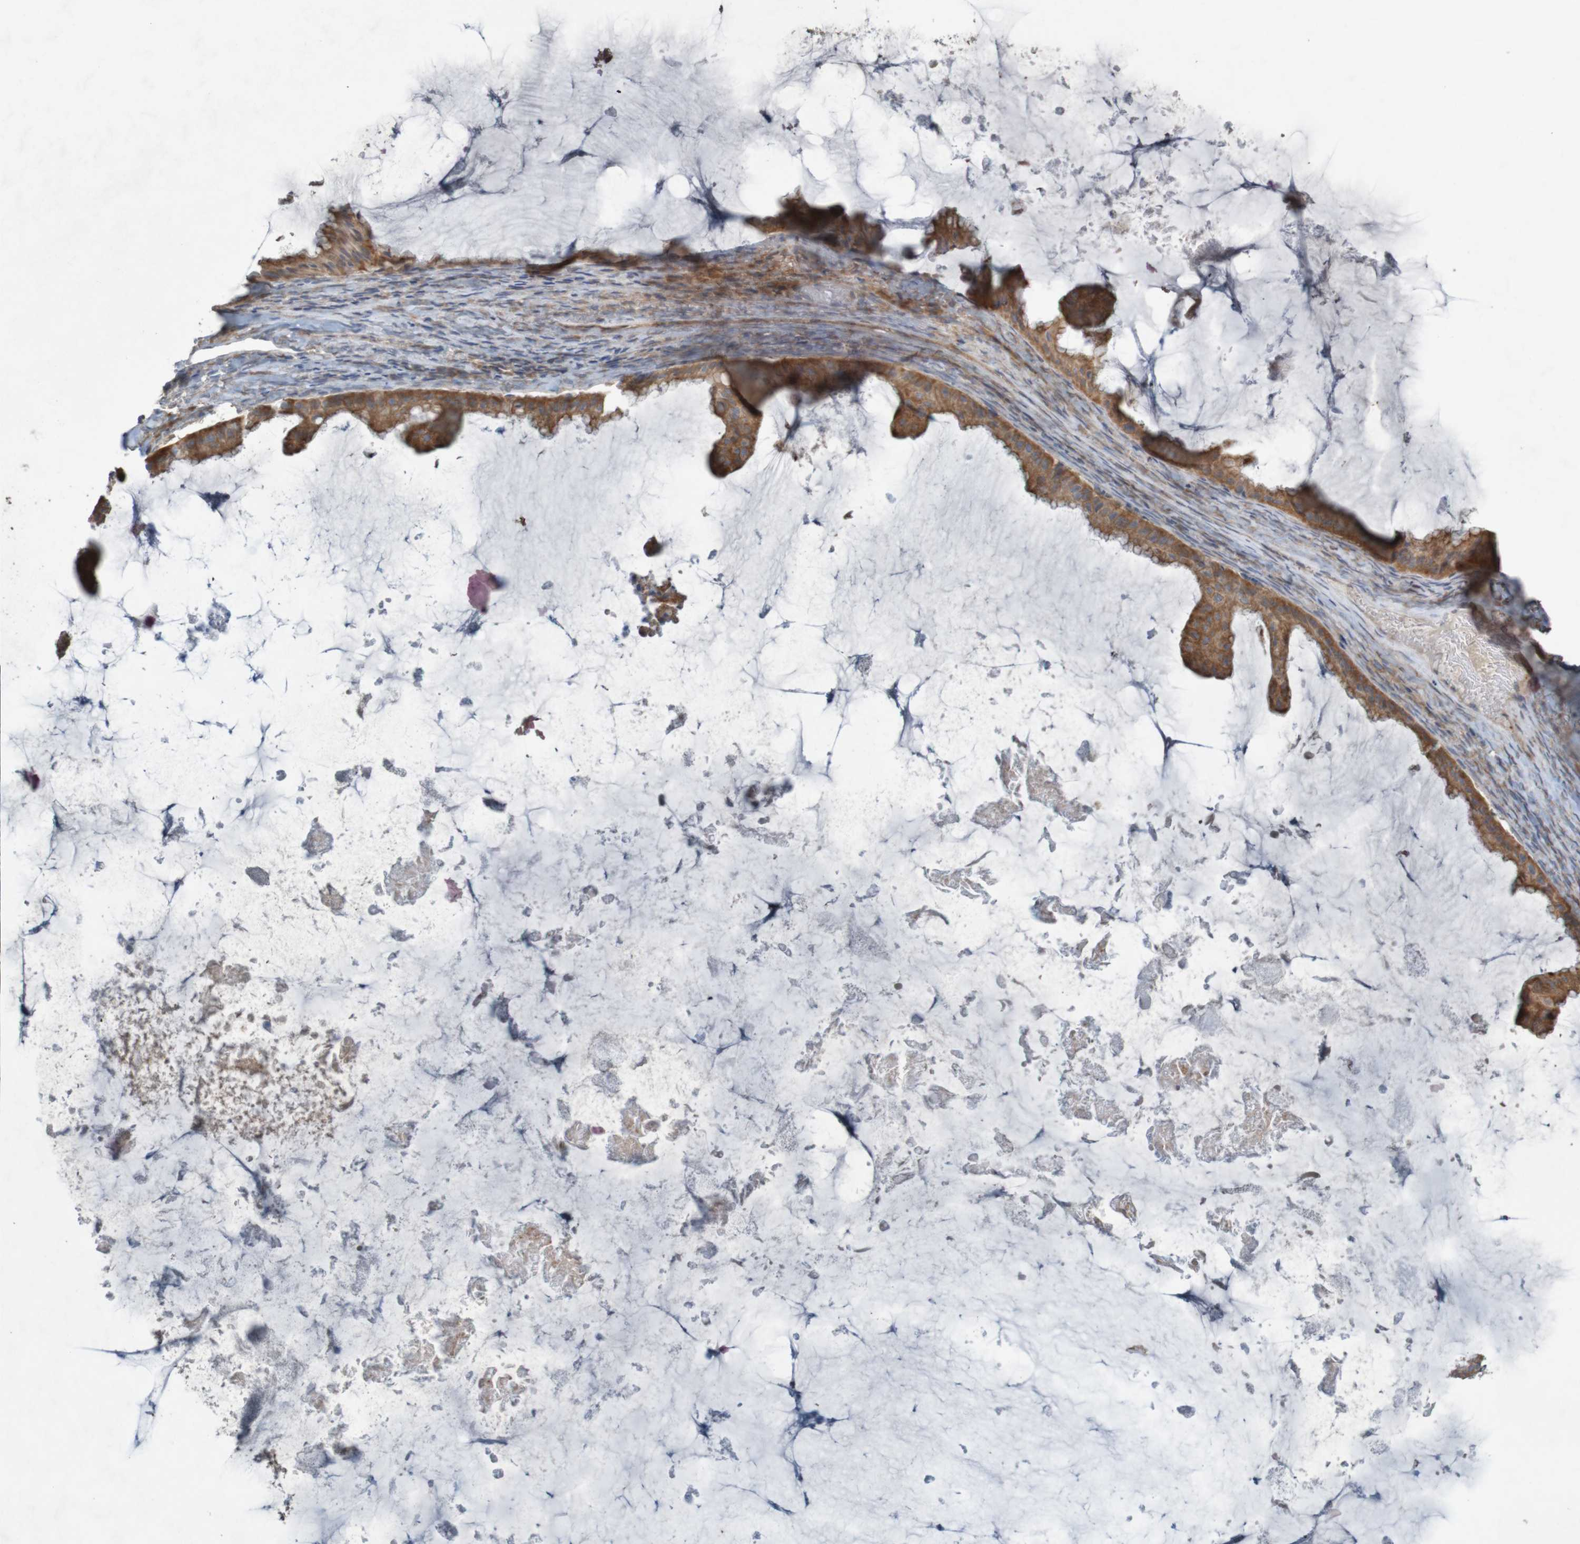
{"staining": {"intensity": "moderate", "quantity": ">75%", "location": "cytoplasmic/membranous"}, "tissue": "ovarian cancer", "cell_type": "Tumor cells", "image_type": "cancer", "snomed": [{"axis": "morphology", "description": "Cystadenocarcinoma, mucinous, NOS"}, {"axis": "topography", "description": "Ovary"}], "caption": "Protein expression analysis of ovarian cancer (mucinous cystadenocarcinoma) demonstrates moderate cytoplasmic/membranous expression in about >75% of tumor cells. (IHC, brightfield microscopy, high magnification).", "gene": "B3GAT2", "patient": {"sex": "female", "age": 61}}